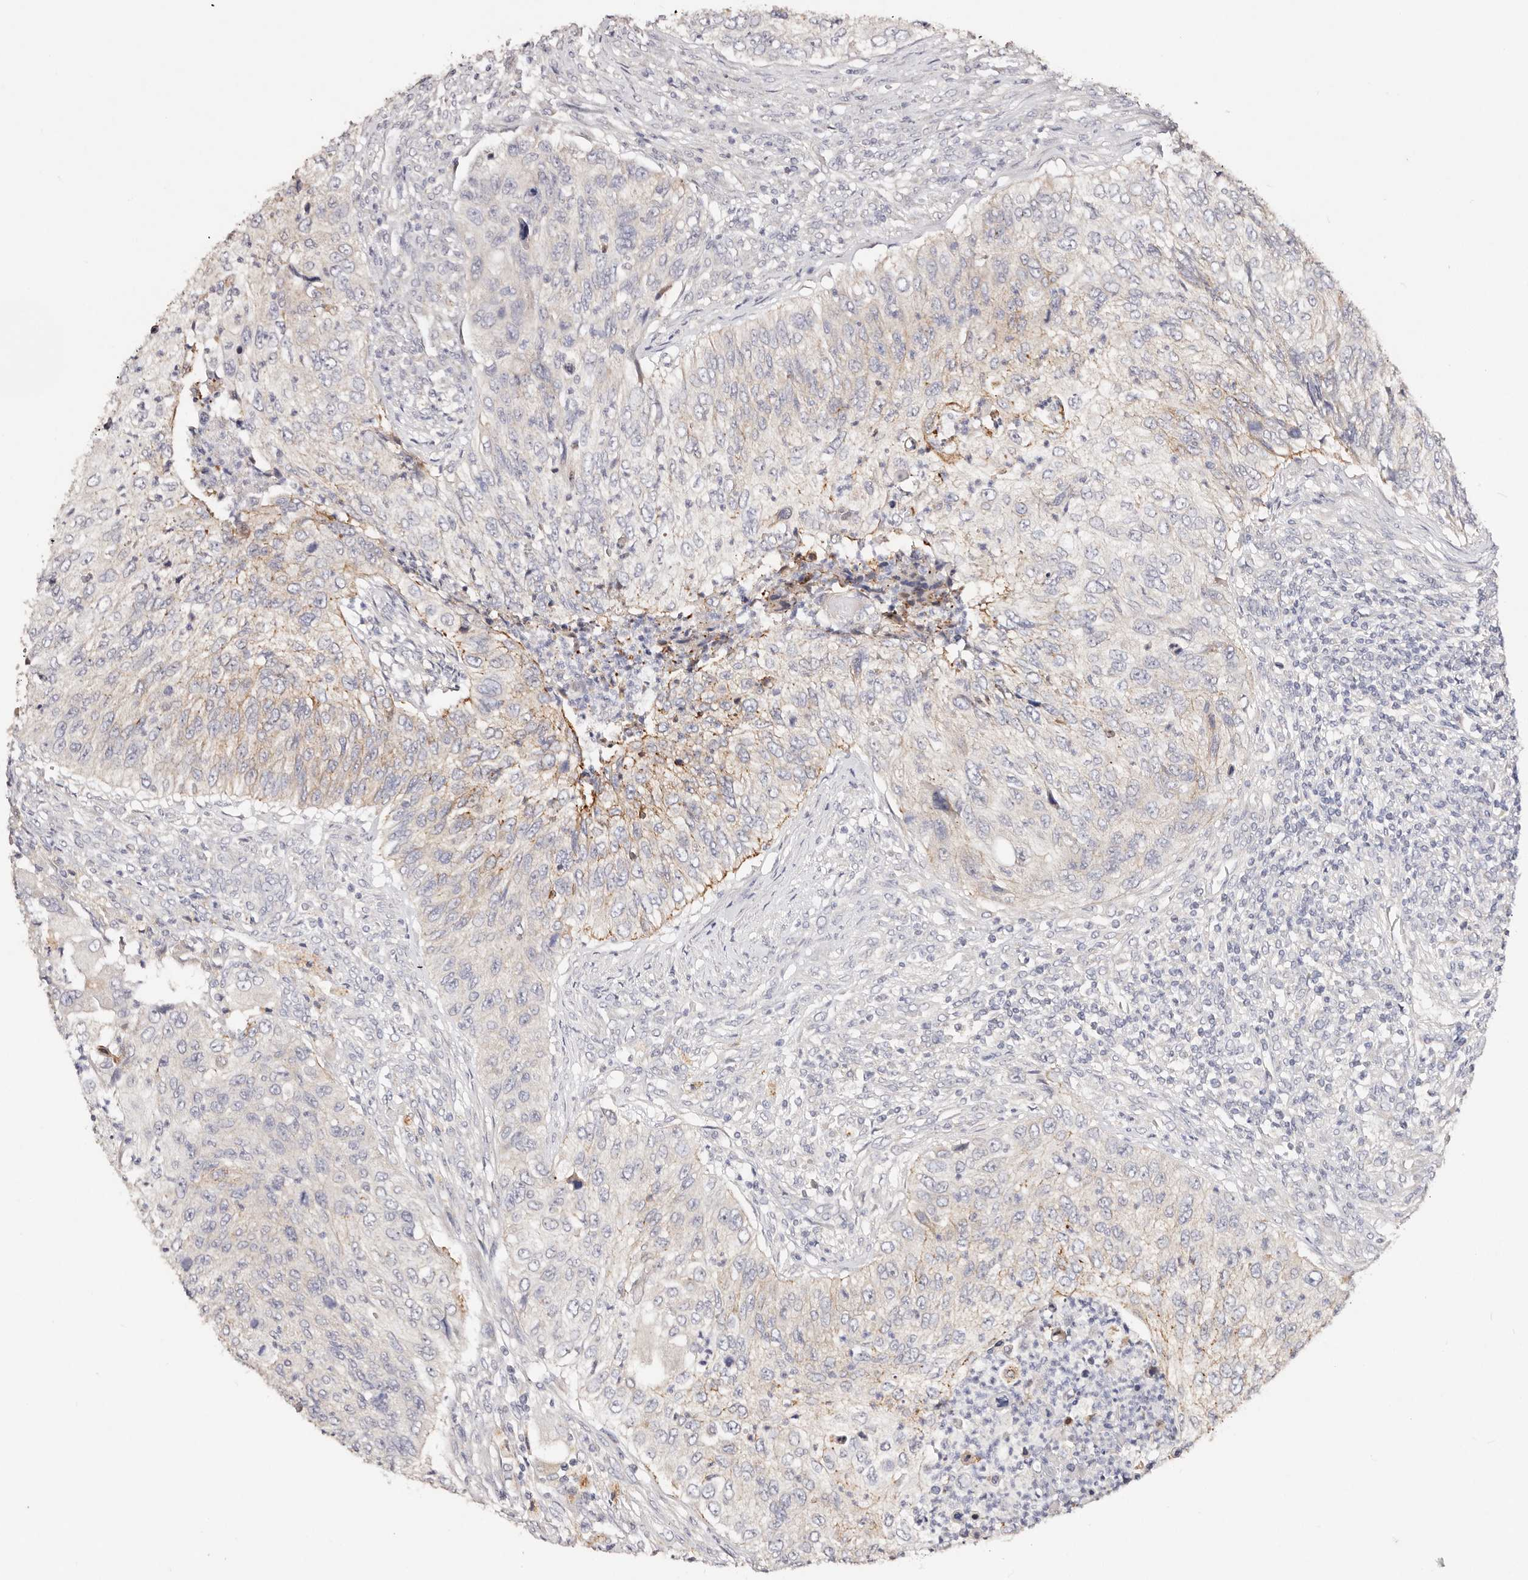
{"staining": {"intensity": "moderate", "quantity": "<25%", "location": "cytoplasmic/membranous"}, "tissue": "urothelial cancer", "cell_type": "Tumor cells", "image_type": "cancer", "snomed": [{"axis": "morphology", "description": "Urothelial carcinoma, High grade"}, {"axis": "topography", "description": "Urinary bladder"}], "caption": "Moderate cytoplasmic/membranous protein positivity is present in approximately <25% of tumor cells in urothelial cancer.", "gene": "VIPAS39", "patient": {"sex": "female", "age": 60}}